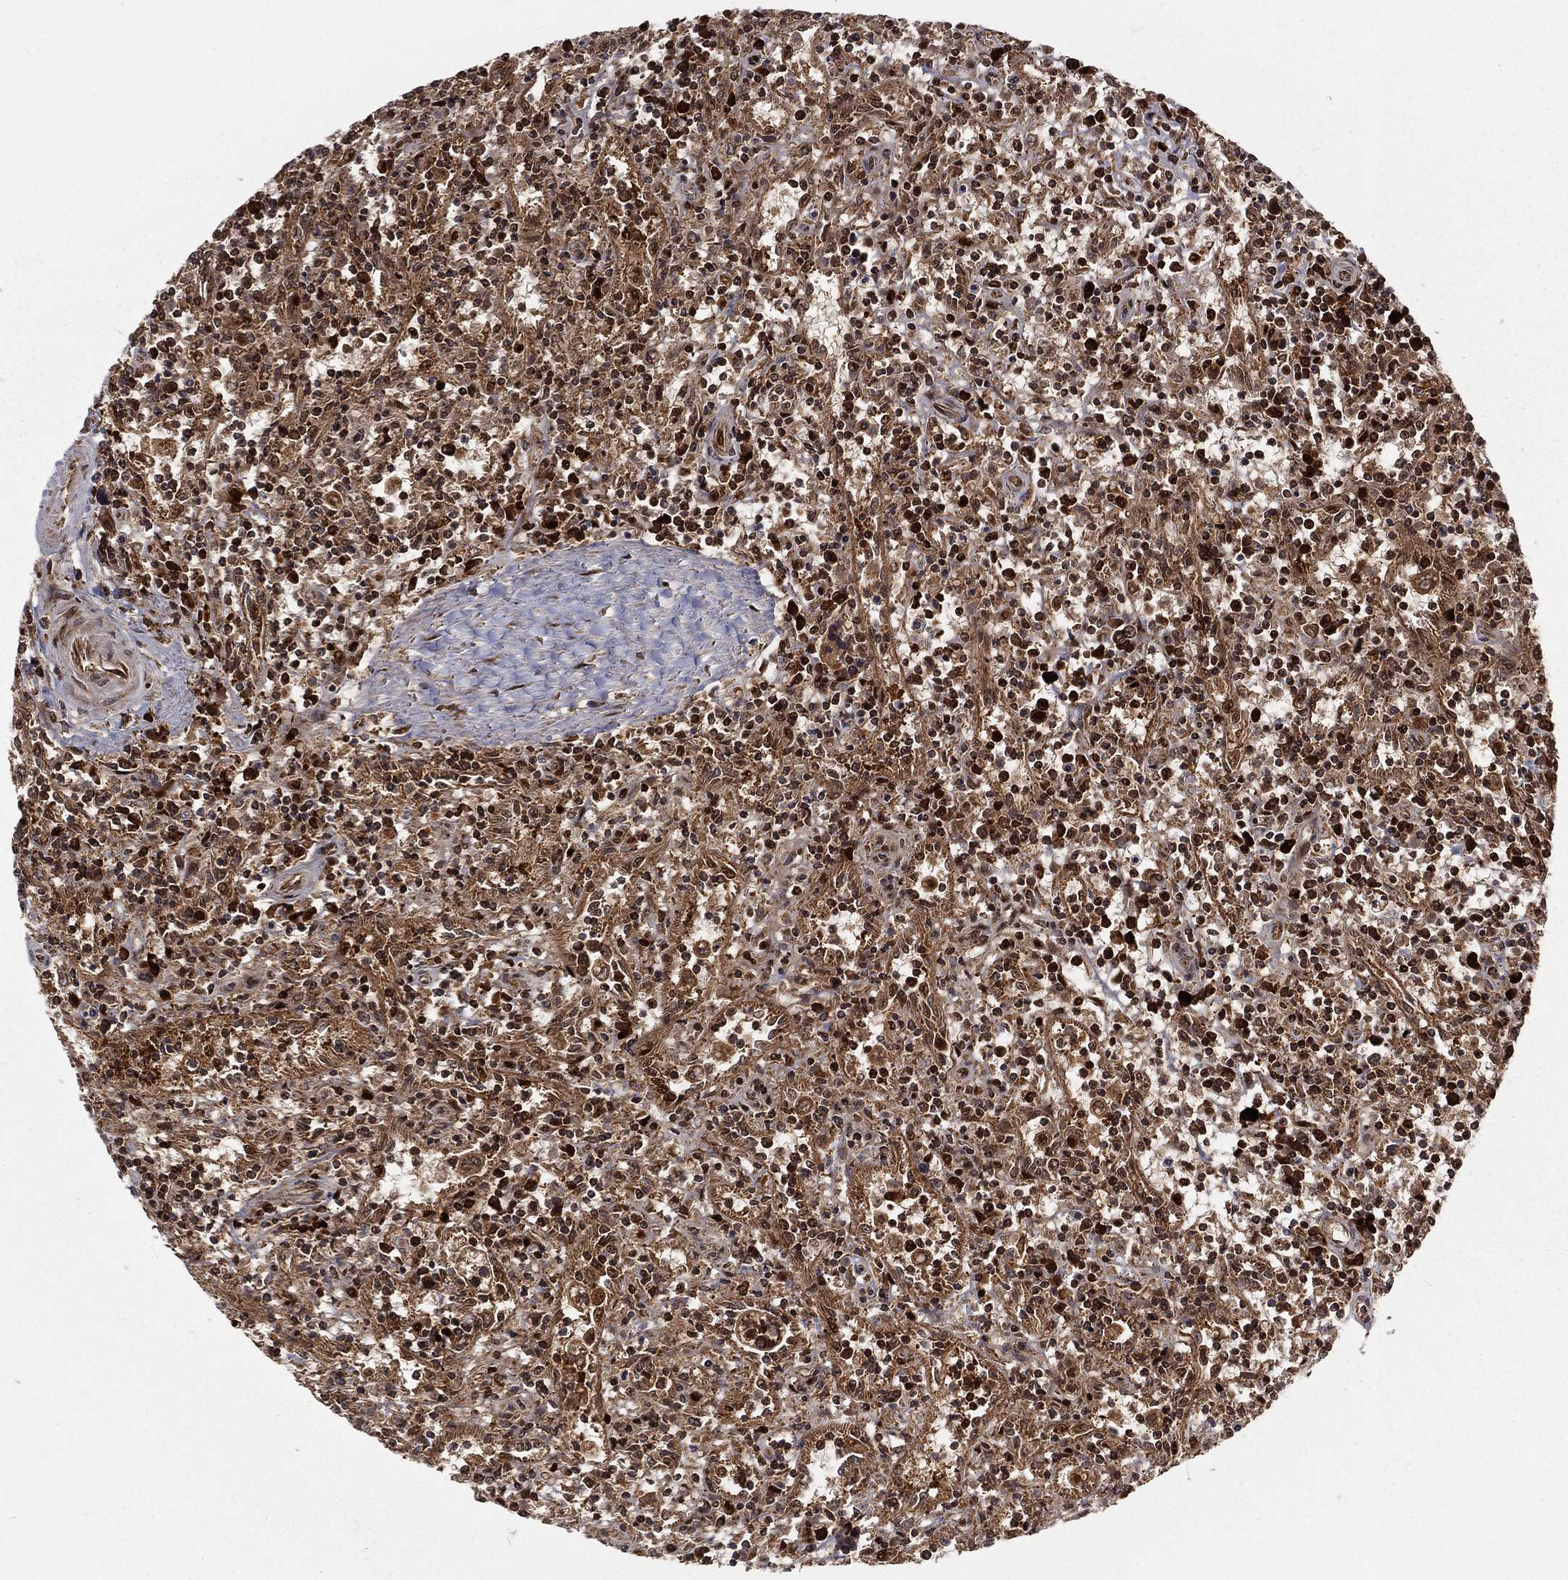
{"staining": {"intensity": "strong", "quantity": ">75%", "location": "cytoplasmic/membranous,nuclear"}, "tissue": "lymphoma", "cell_type": "Tumor cells", "image_type": "cancer", "snomed": [{"axis": "morphology", "description": "Malignant lymphoma, non-Hodgkin's type, Low grade"}, {"axis": "topography", "description": "Spleen"}], "caption": "Low-grade malignant lymphoma, non-Hodgkin's type tissue shows strong cytoplasmic/membranous and nuclear expression in approximately >75% of tumor cells", "gene": "MDM2", "patient": {"sex": "male", "age": 62}}